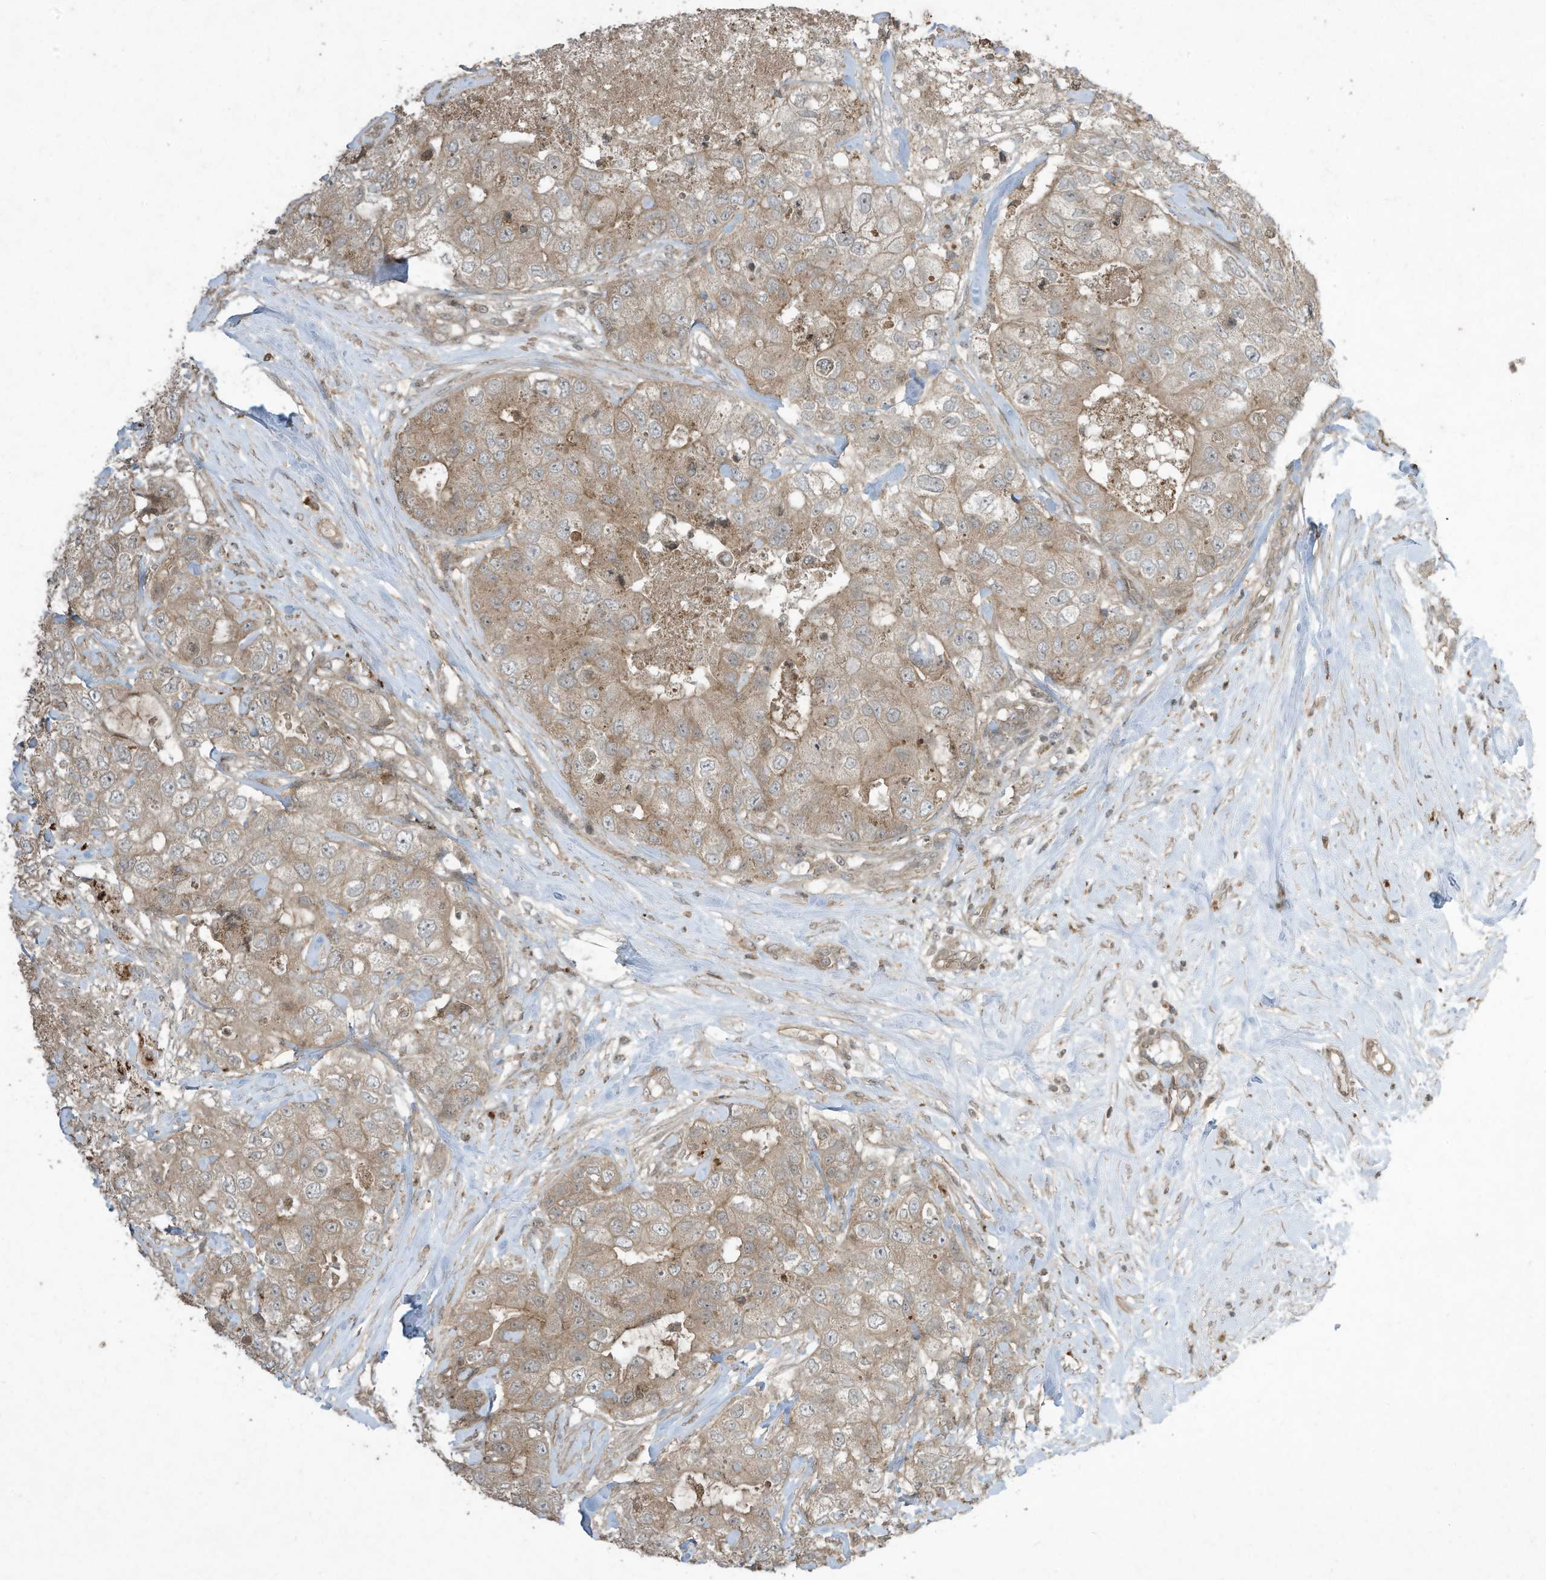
{"staining": {"intensity": "weak", "quantity": ">75%", "location": "cytoplasmic/membranous"}, "tissue": "breast cancer", "cell_type": "Tumor cells", "image_type": "cancer", "snomed": [{"axis": "morphology", "description": "Duct carcinoma"}, {"axis": "topography", "description": "Breast"}], "caption": "A high-resolution micrograph shows IHC staining of breast cancer, which shows weak cytoplasmic/membranous staining in approximately >75% of tumor cells.", "gene": "MATN2", "patient": {"sex": "female", "age": 62}}